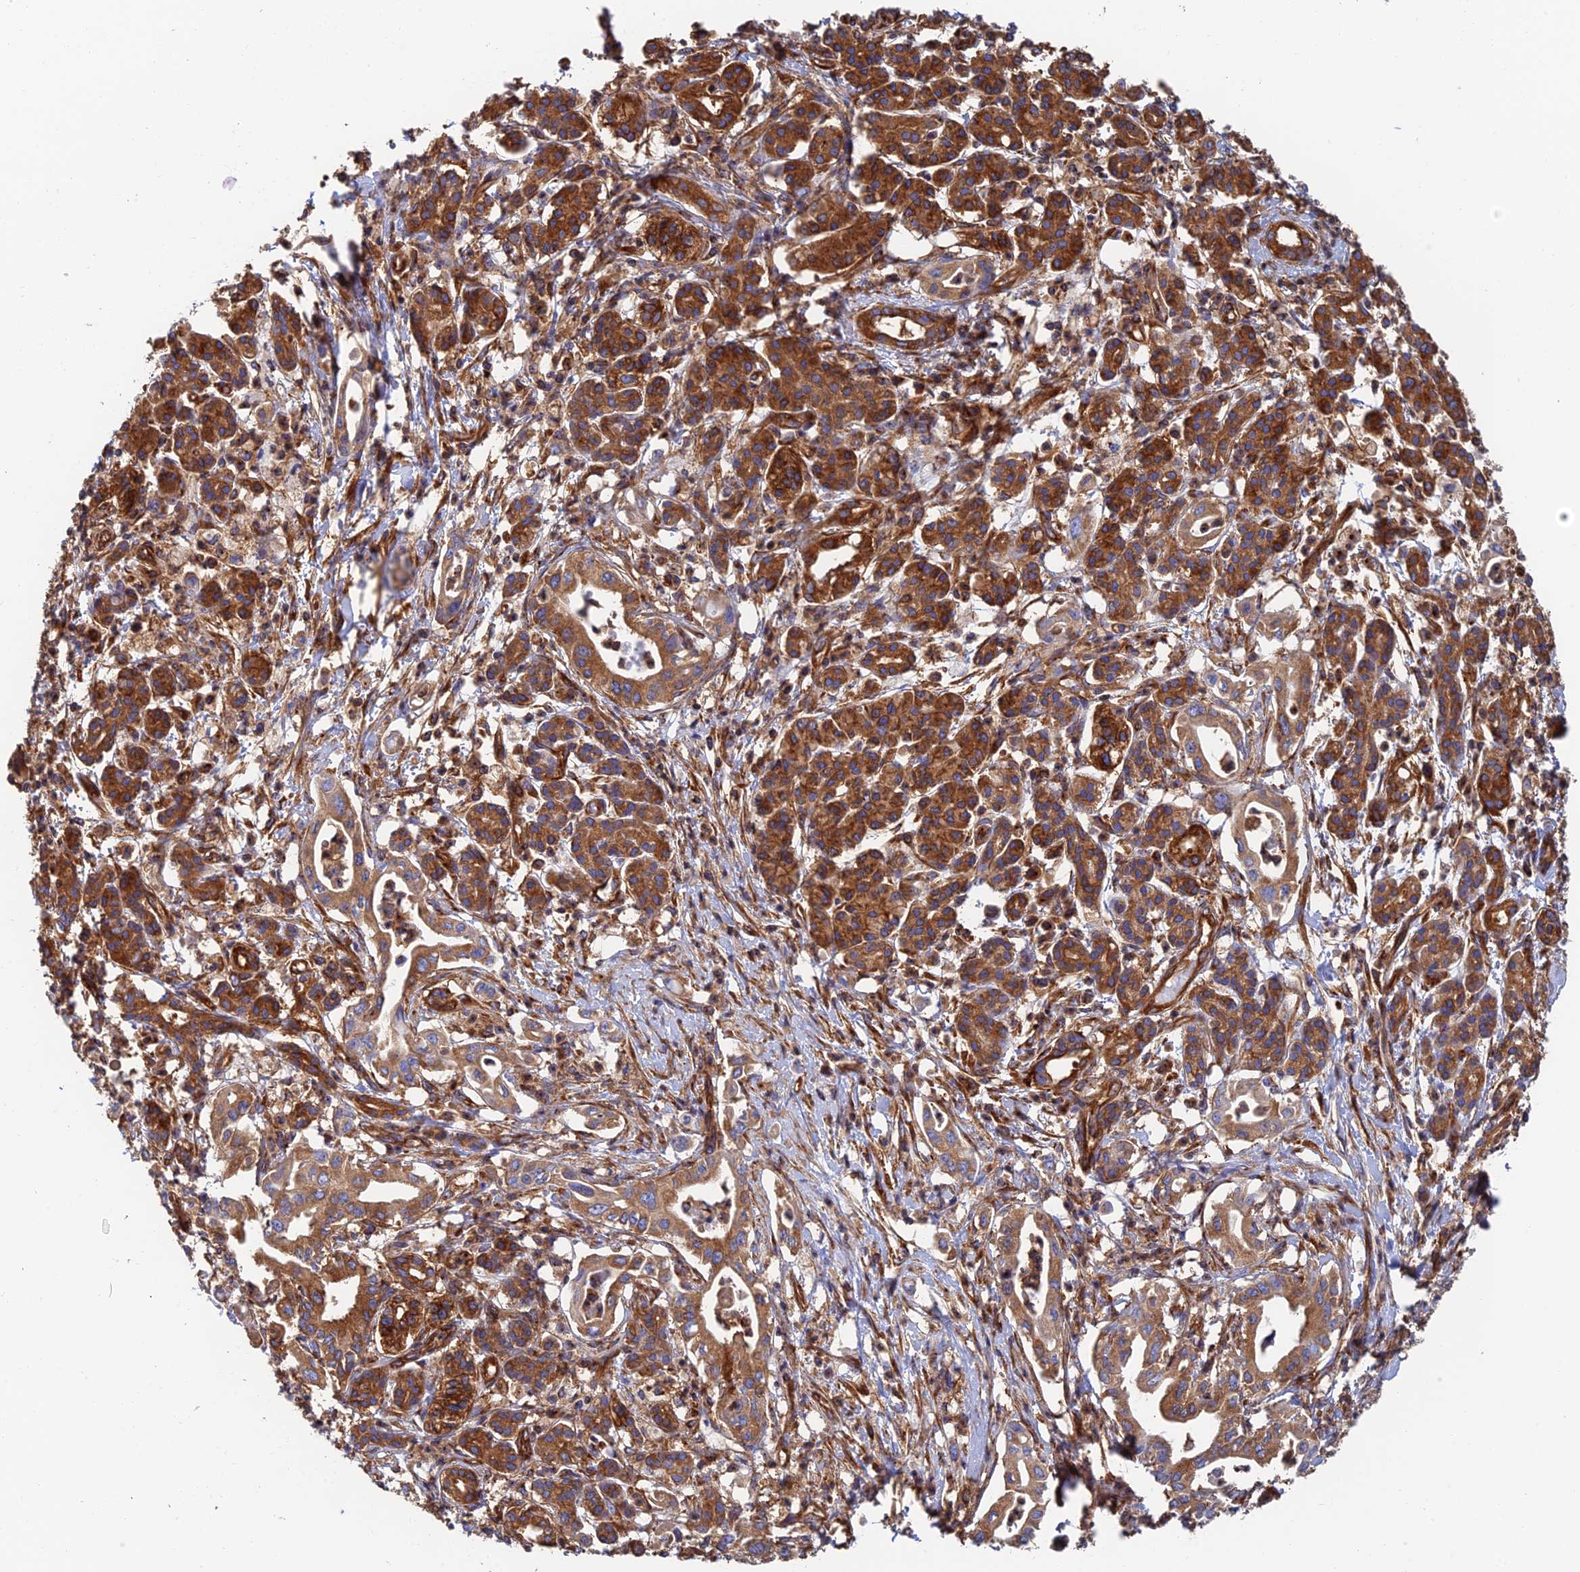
{"staining": {"intensity": "moderate", "quantity": ">75%", "location": "cytoplasmic/membranous"}, "tissue": "pancreatic cancer", "cell_type": "Tumor cells", "image_type": "cancer", "snomed": [{"axis": "morphology", "description": "Adenocarcinoma, NOS"}, {"axis": "topography", "description": "Pancreas"}], "caption": "Protein expression analysis of human pancreatic cancer reveals moderate cytoplasmic/membranous staining in approximately >75% of tumor cells. Using DAB (3,3'-diaminobenzidine) (brown) and hematoxylin (blue) stains, captured at high magnification using brightfield microscopy.", "gene": "DCTN2", "patient": {"sex": "female", "age": 77}}